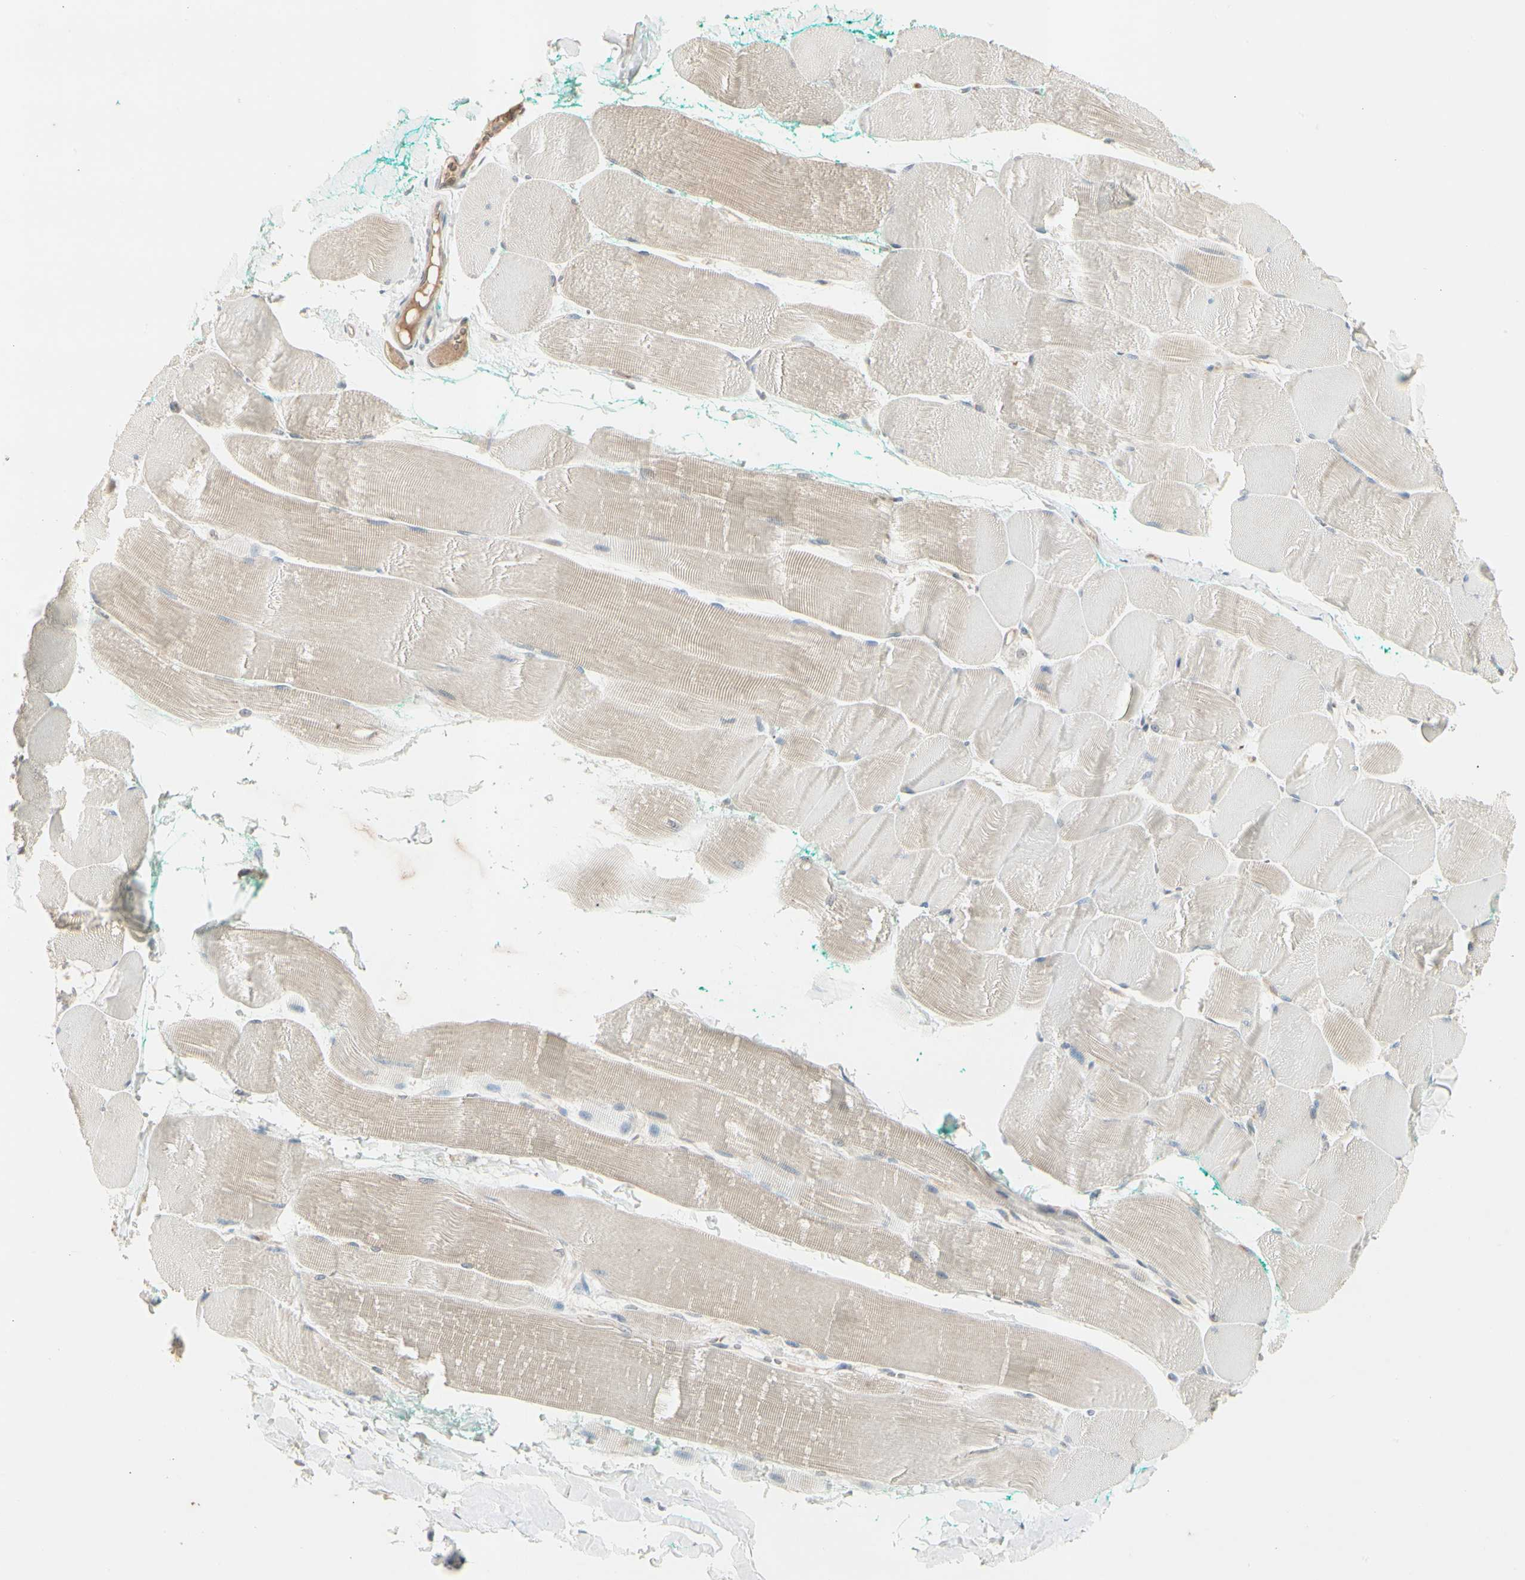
{"staining": {"intensity": "weak", "quantity": "25%-75%", "location": "cytoplasmic/membranous"}, "tissue": "skeletal muscle", "cell_type": "Myocytes", "image_type": "normal", "snomed": [{"axis": "morphology", "description": "Normal tissue, NOS"}, {"axis": "morphology", "description": "Squamous cell carcinoma, NOS"}, {"axis": "topography", "description": "Skeletal muscle"}], "caption": "Unremarkable skeletal muscle exhibits weak cytoplasmic/membranous staining in about 25%-75% of myocytes.", "gene": "SKIL", "patient": {"sex": "male", "age": 51}}